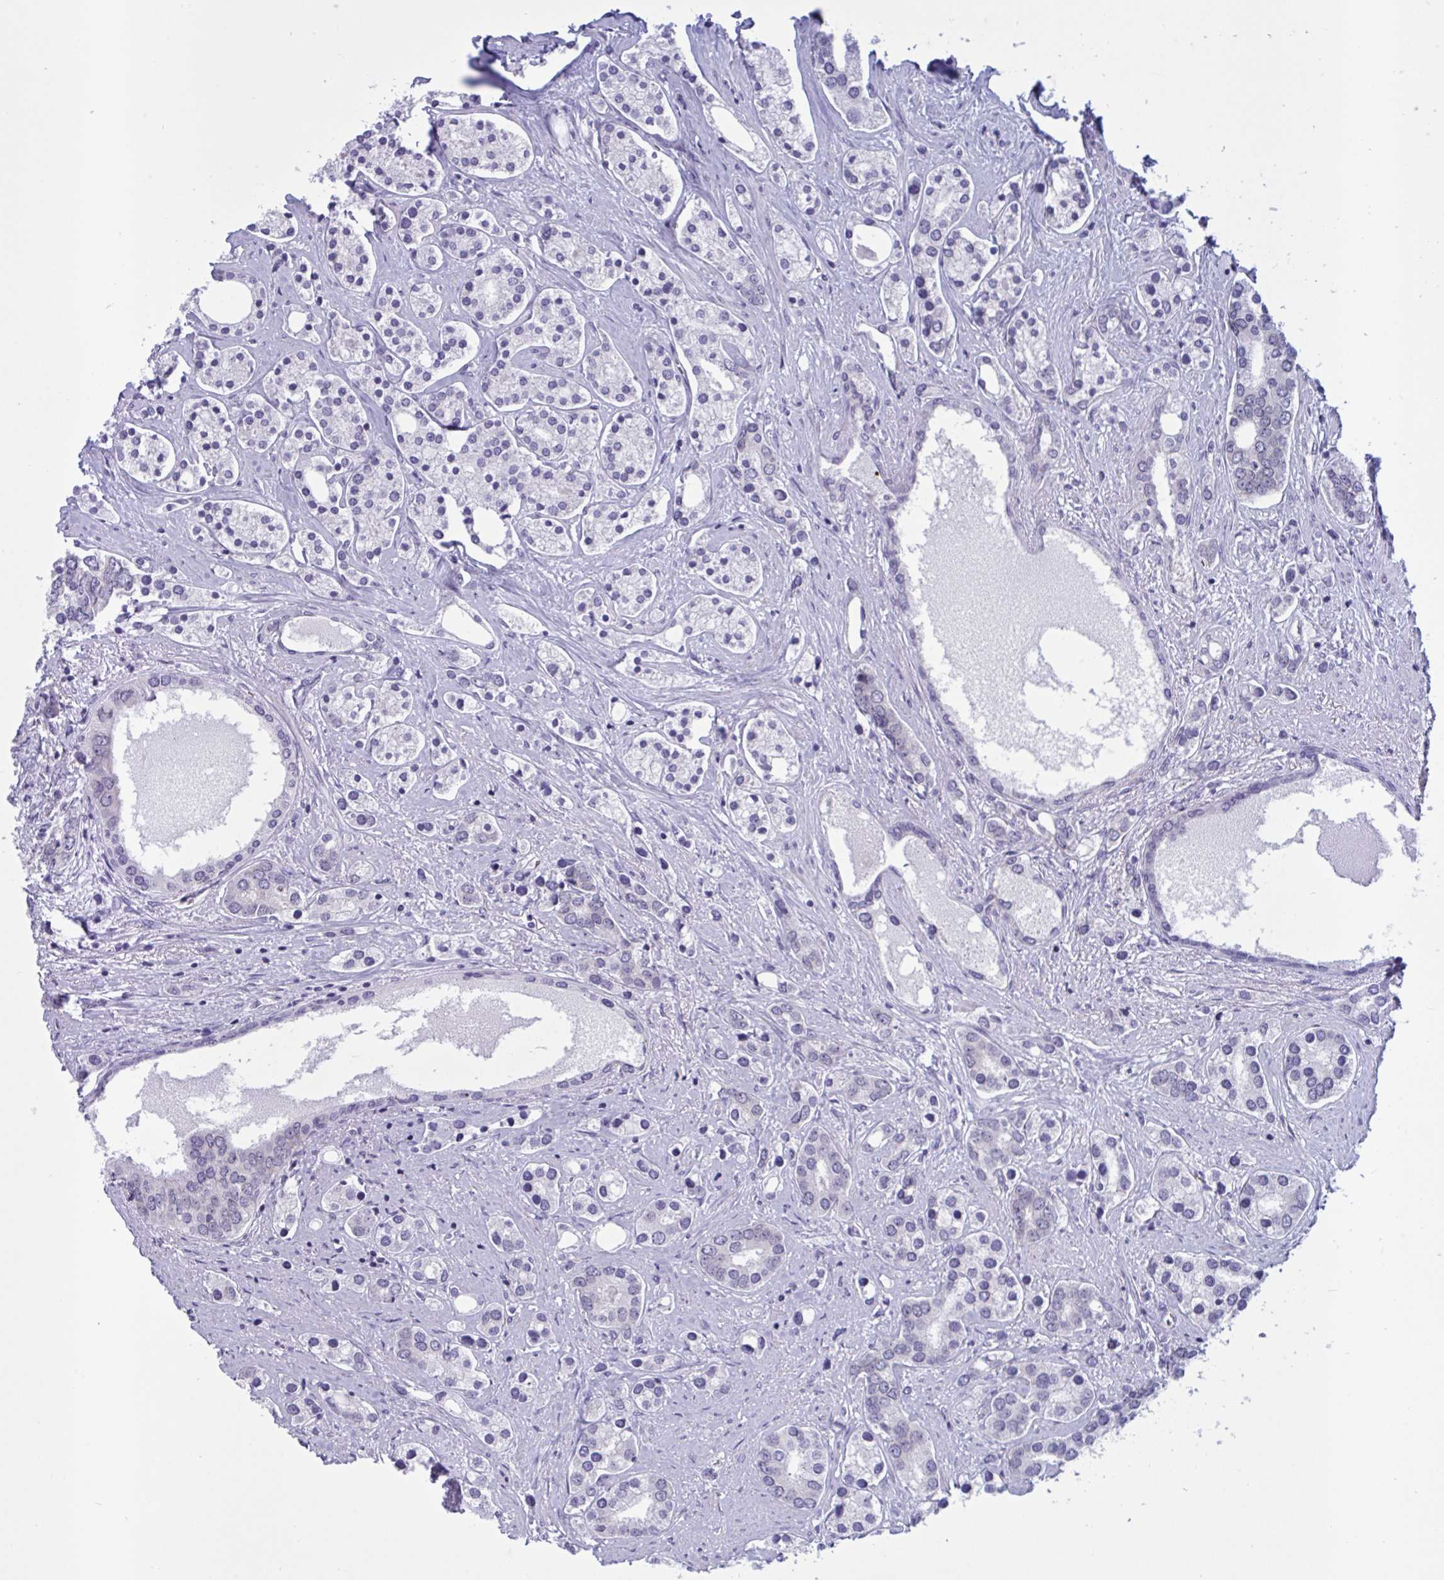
{"staining": {"intensity": "negative", "quantity": "none", "location": "none"}, "tissue": "prostate cancer", "cell_type": "Tumor cells", "image_type": "cancer", "snomed": [{"axis": "morphology", "description": "Adenocarcinoma, High grade"}, {"axis": "topography", "description": "Prostate"}], "caption": "The photomicrograph exhibits no significant expression in tumor cells of high-grade adenocarcinoma (prostate).", "gene": "DOCK11", "patient": {"sex": "male", "age": 58}}